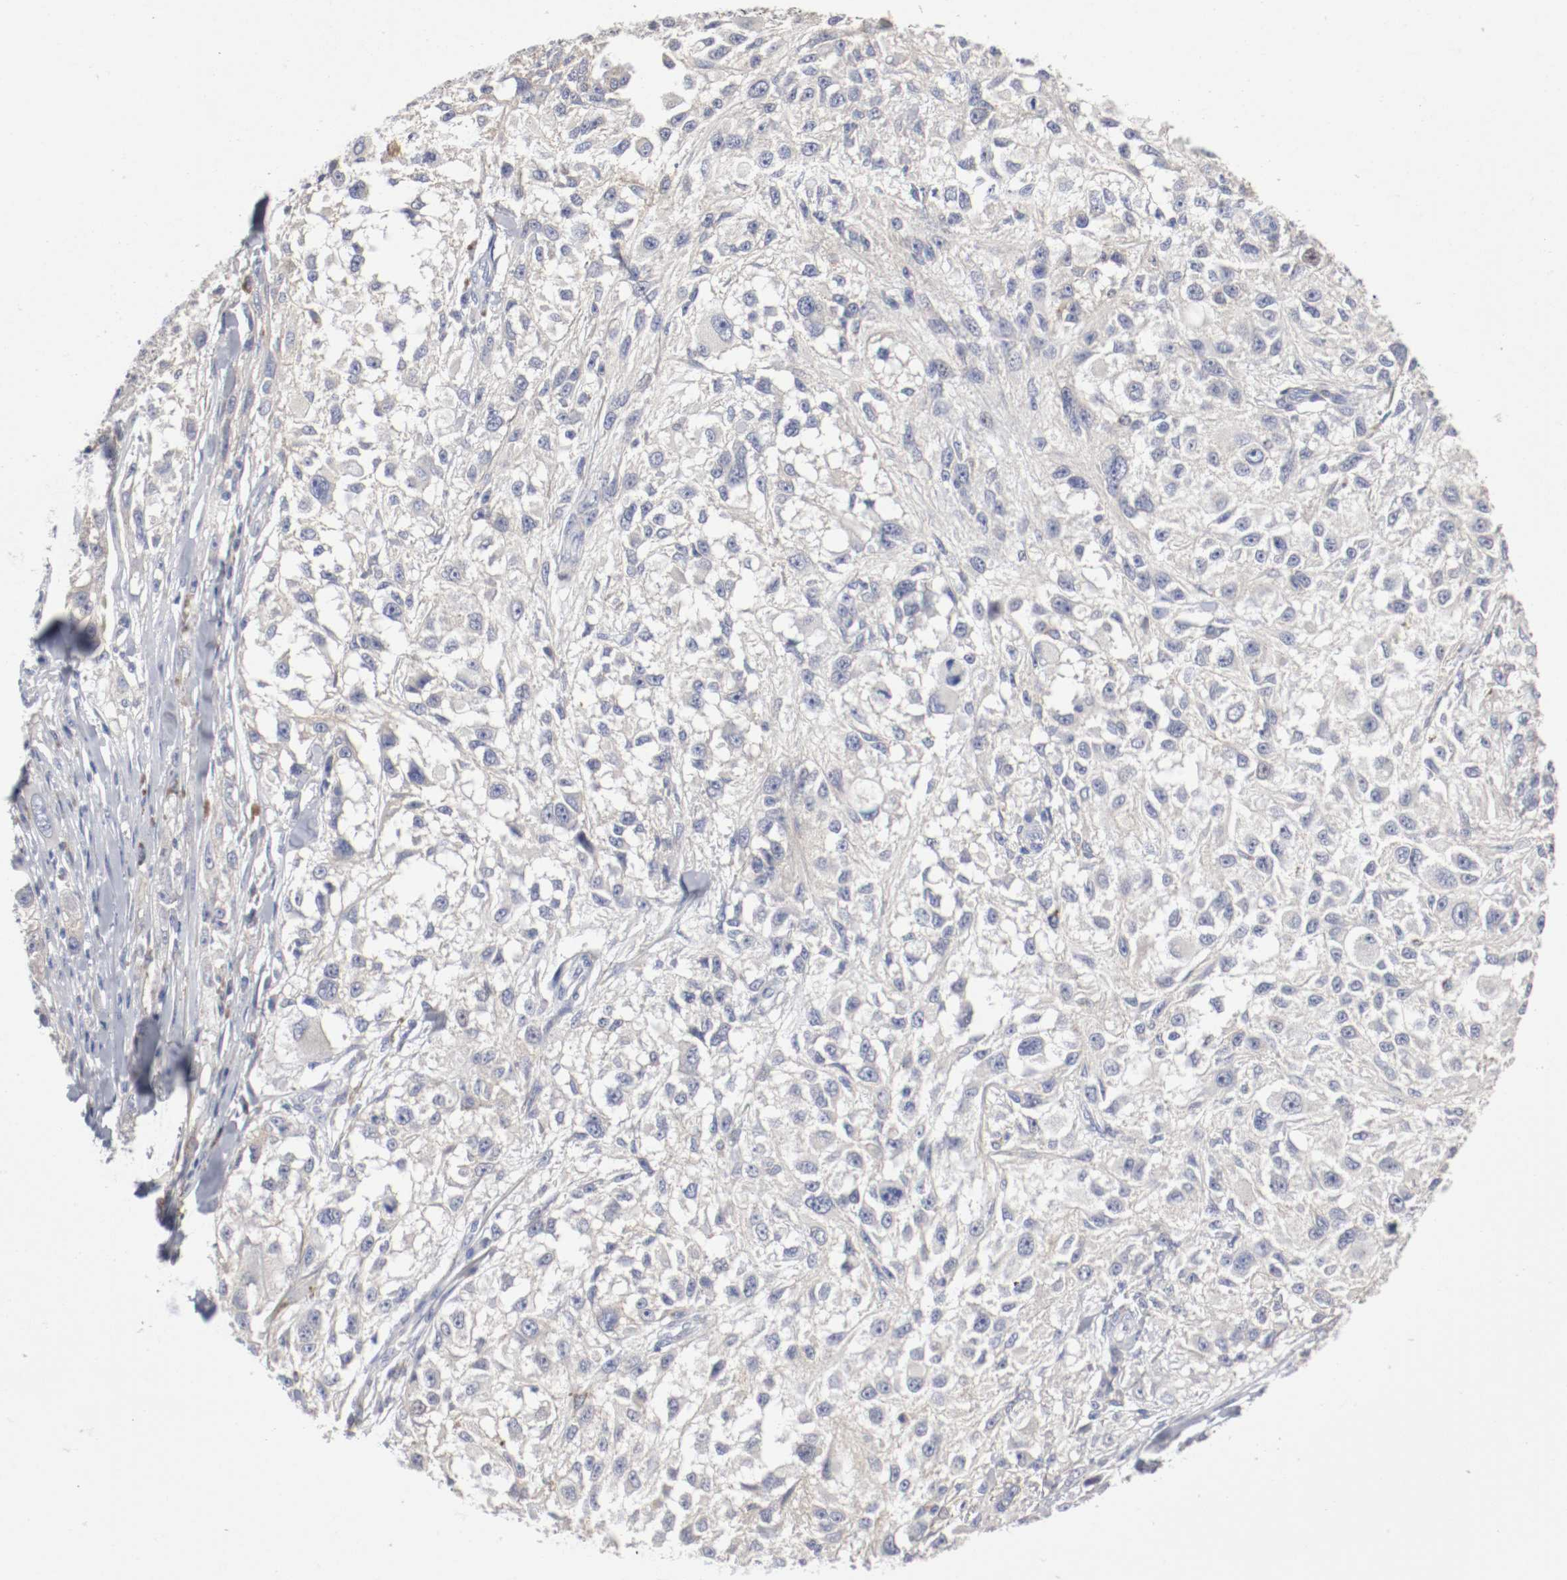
{"staining": {"intensity": "negative", "quantity": "none", "location": "none"}, "tissue": "melanoma", "cell_type": "Tumor cells", "image_type": "cancer", "snomed": [{"axis": "morphology", "description": "Necrosis, NOS"}, {"axis": "morphology", "description": "Malignant melanoma, NOS"}, {"axis": "topography", "description": "Skin"}], "caption": "High power microscopy image of an immunohistochemistry image of malignant melanoma, revealing no significant staining in tumor cells.", "gene": "FGFBP1", "patient": {"sex": "female", "age": 87}}